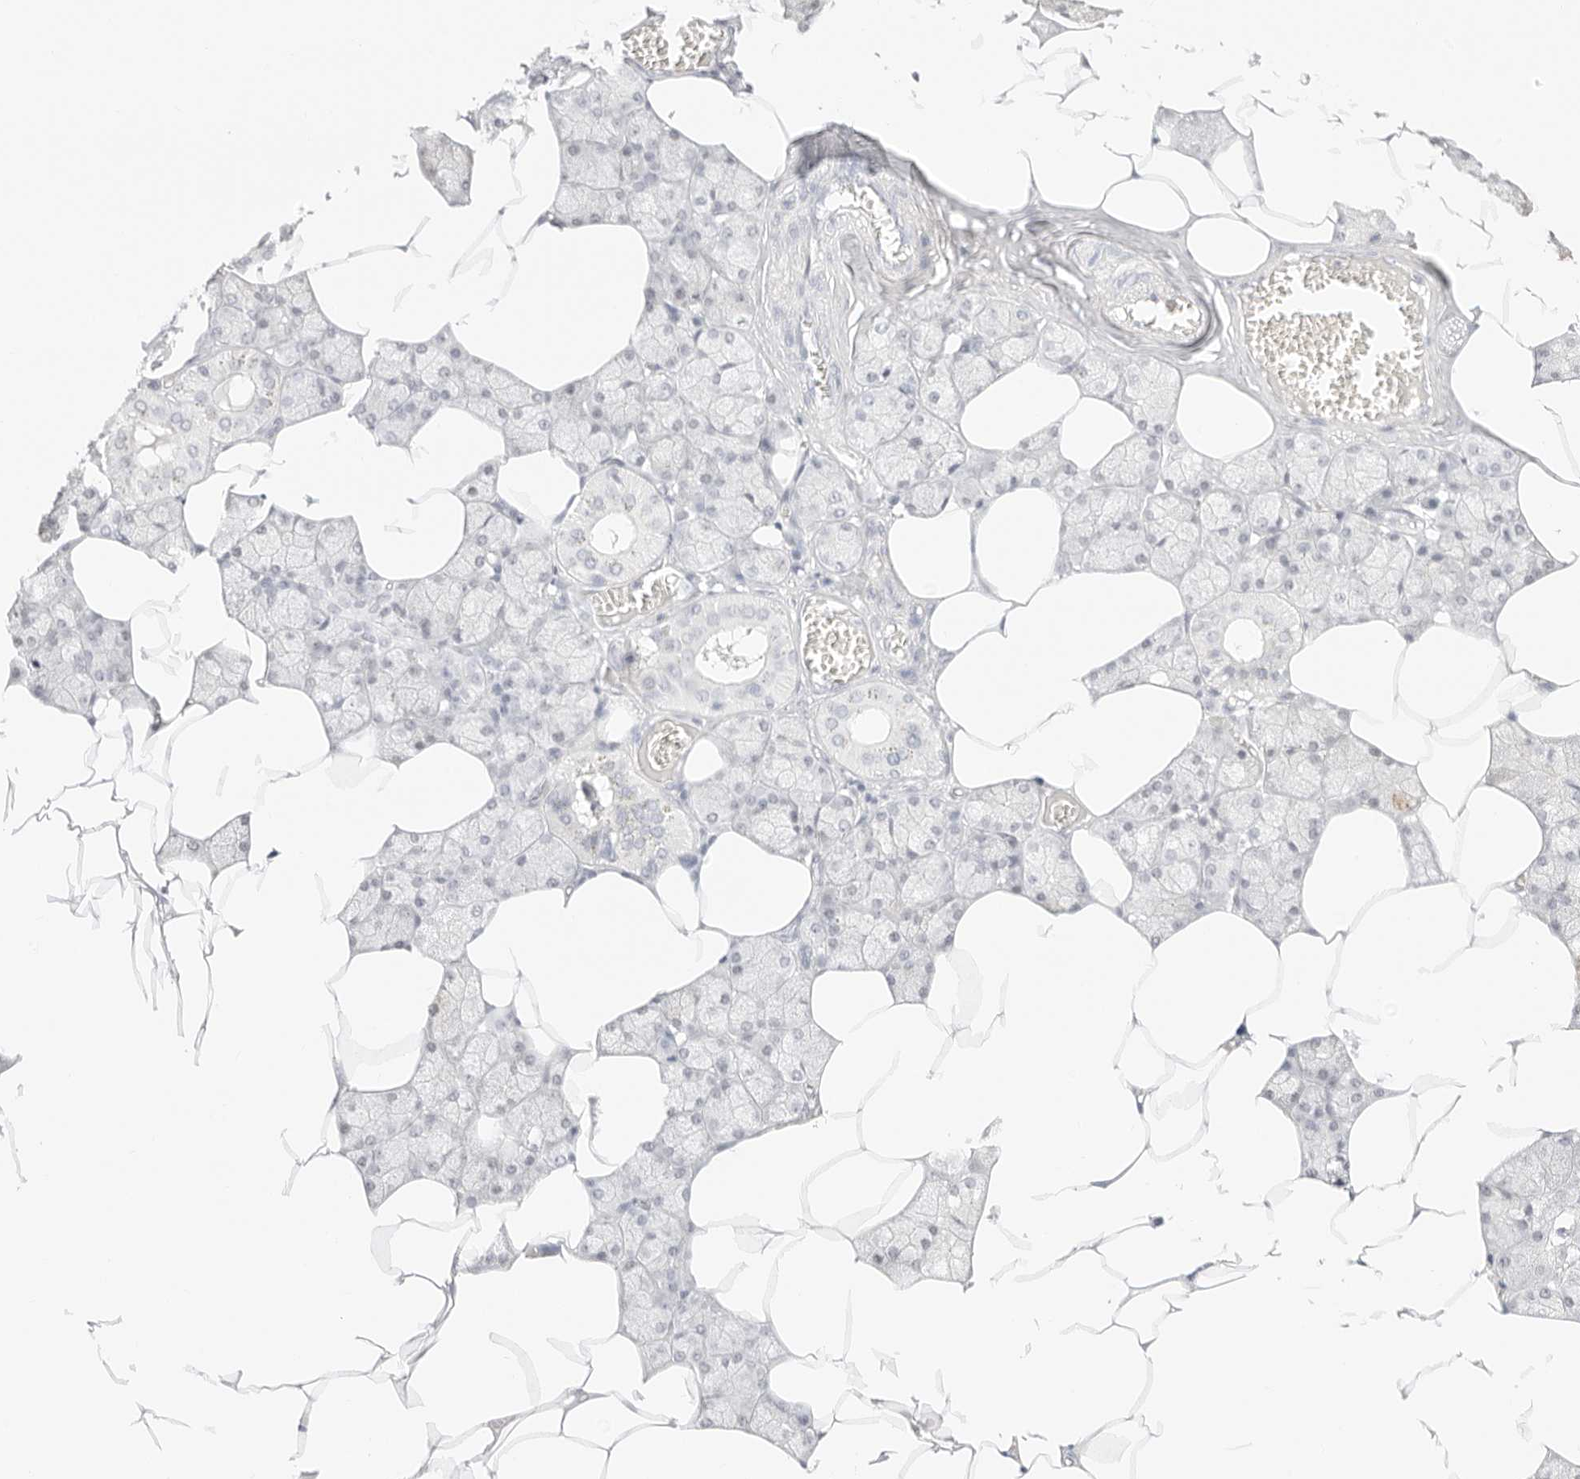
{"staining": {"intensity": "weak", "quantity": "25%-75%", "location": "nuclear"}, "tissue": "salivary gland", "cell_type": "Glandular cells", "image_type": "normal", "snomed": [{"axis": "morphology", "description": "Normal tissue, NOS"}, {"axis": "topography", "description": "Salivary gland"}], "caption": "The histopathology image displays immunohistochemical staining of unremarkable salivary gland. There is weak nuclear expression is seen in approximately 25%-75% of glandular cells.", "gene": "FBLN5", "patient": {"sex": "male", "age": 62}}